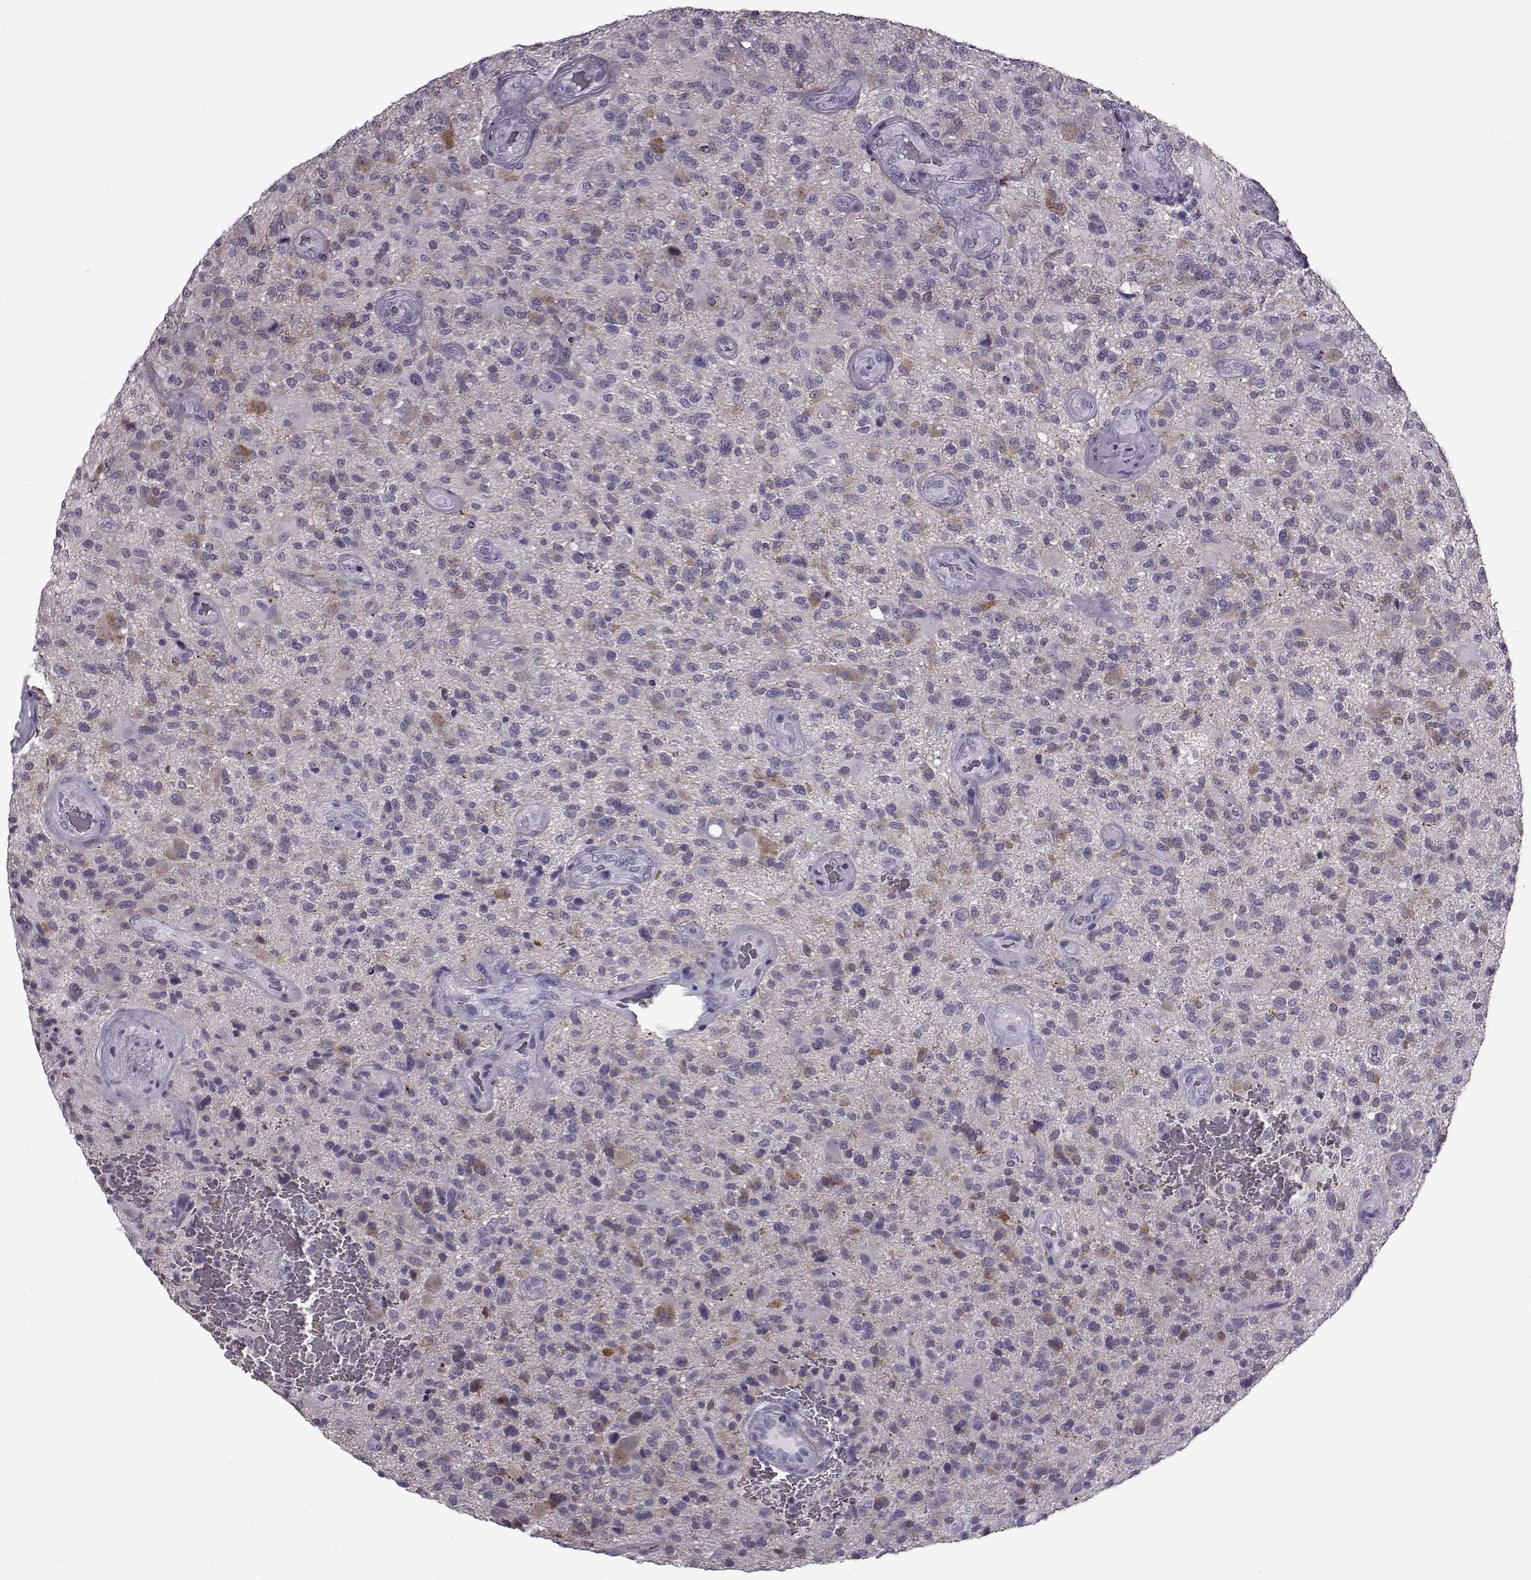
{"staining": {"intensity": "negative", "quantity": "none", "location": "none"}, "tissue": "glioma", "cell_type": "Tumor cells", "image_type": "cancer", "snomed": [{"axis": "morphology", "description": "Glioma, malignant, High grade"}, {"axis": "topography", "description": "Brain"}], "caption": "This is a histopathology image of immunohistochemistry (IHC) staining of glioma, which shows no positivity in tumor cells. Nuclei are stained in blue.", "gene": "SLC28A2", "patient": {"sex": "male", "age": 47}}